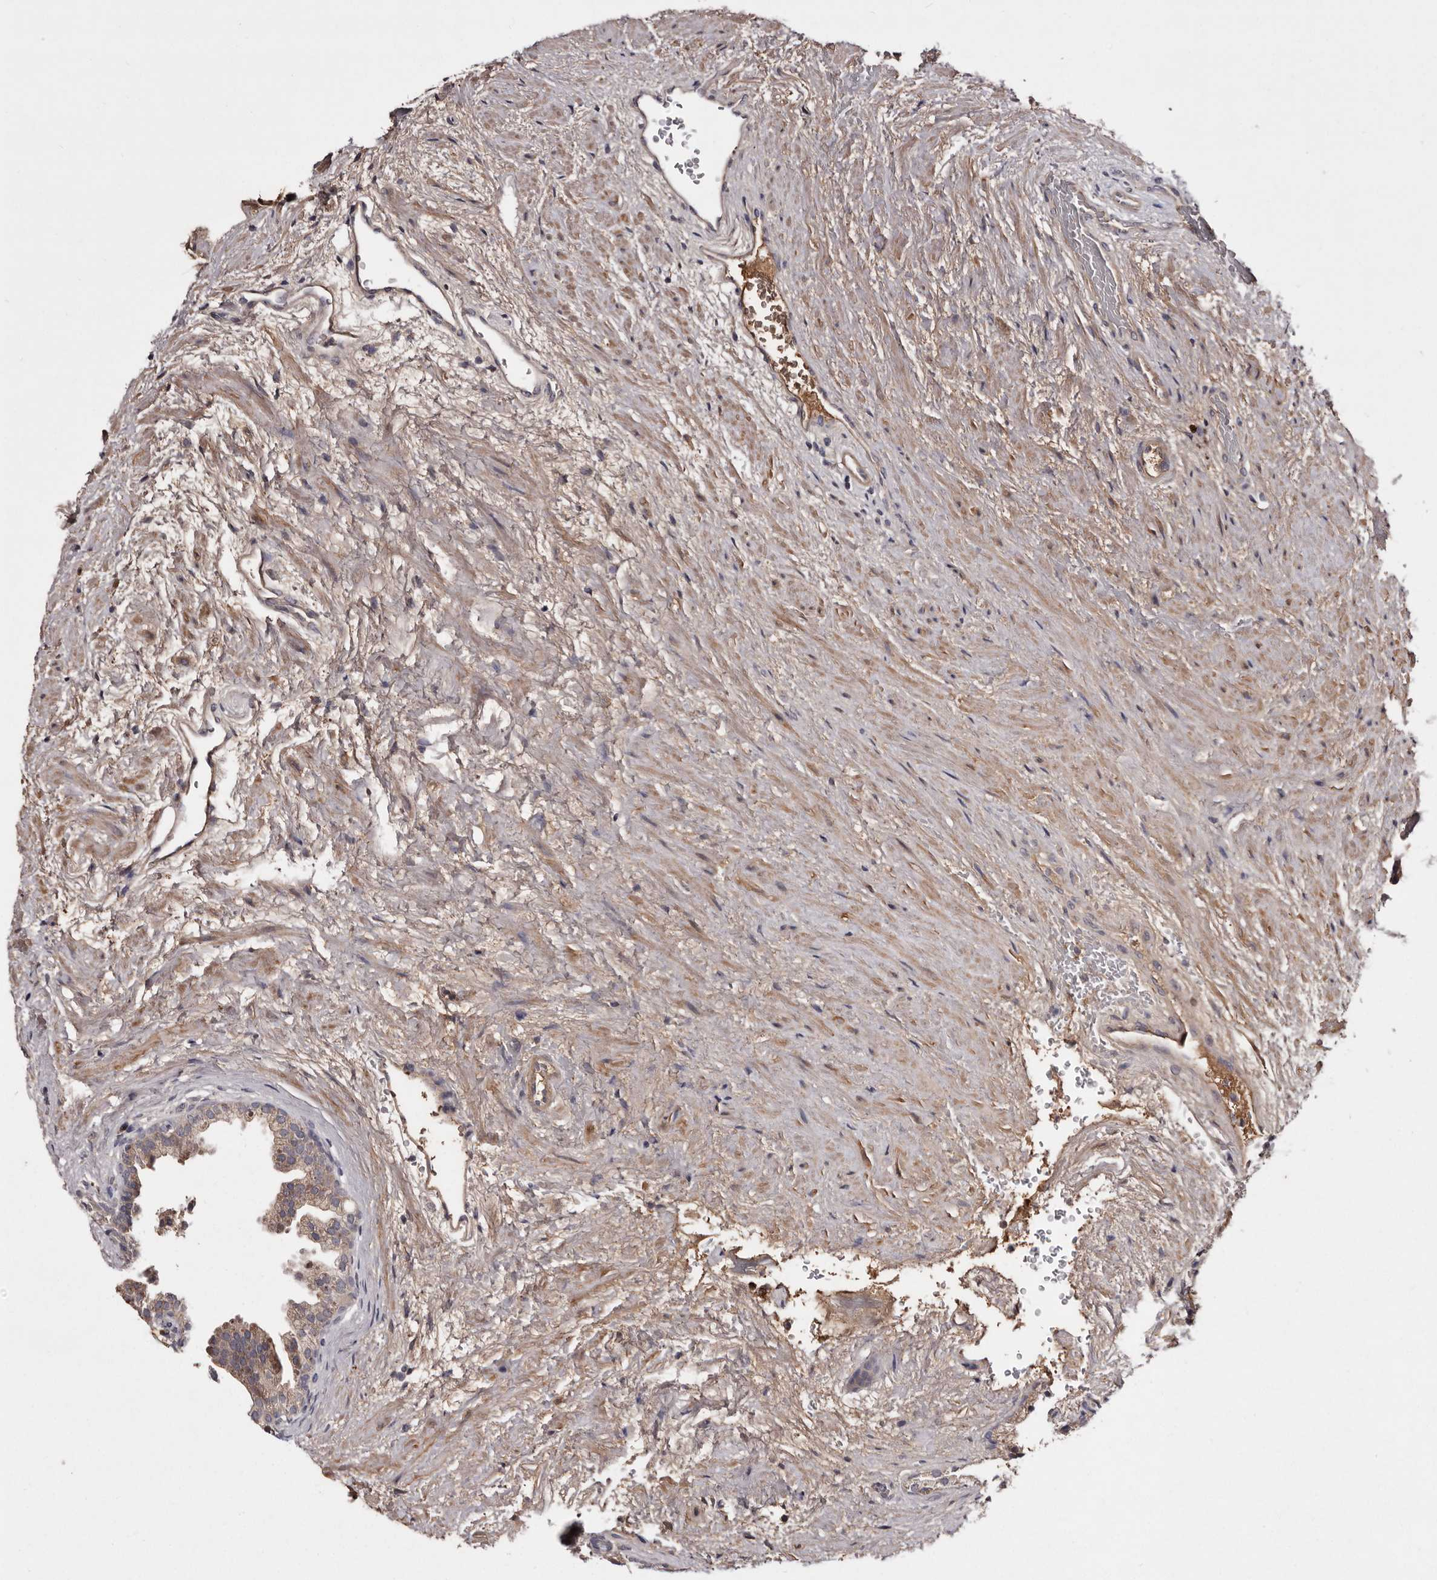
{"staining": {"intensity": "moderate", "quantity": "25%-75%", "location": "cytoplasmic/membranous"}, "tissue": "prostate", "cell_type": "Glandular cells", "image_type": "normal", "snomed": [{"axis": "morphology", "description": "Normal tissue, NOS"}, {"axis": "topography", "description": "Prostate"}], "caption": "A medium amount of moderate cytoplasmic/membranous staining is present in about 25%-75% of glandular cells in benign prostate.", "gene": "CYP1B1", "patient": {"sex": "male", "age": 48}}